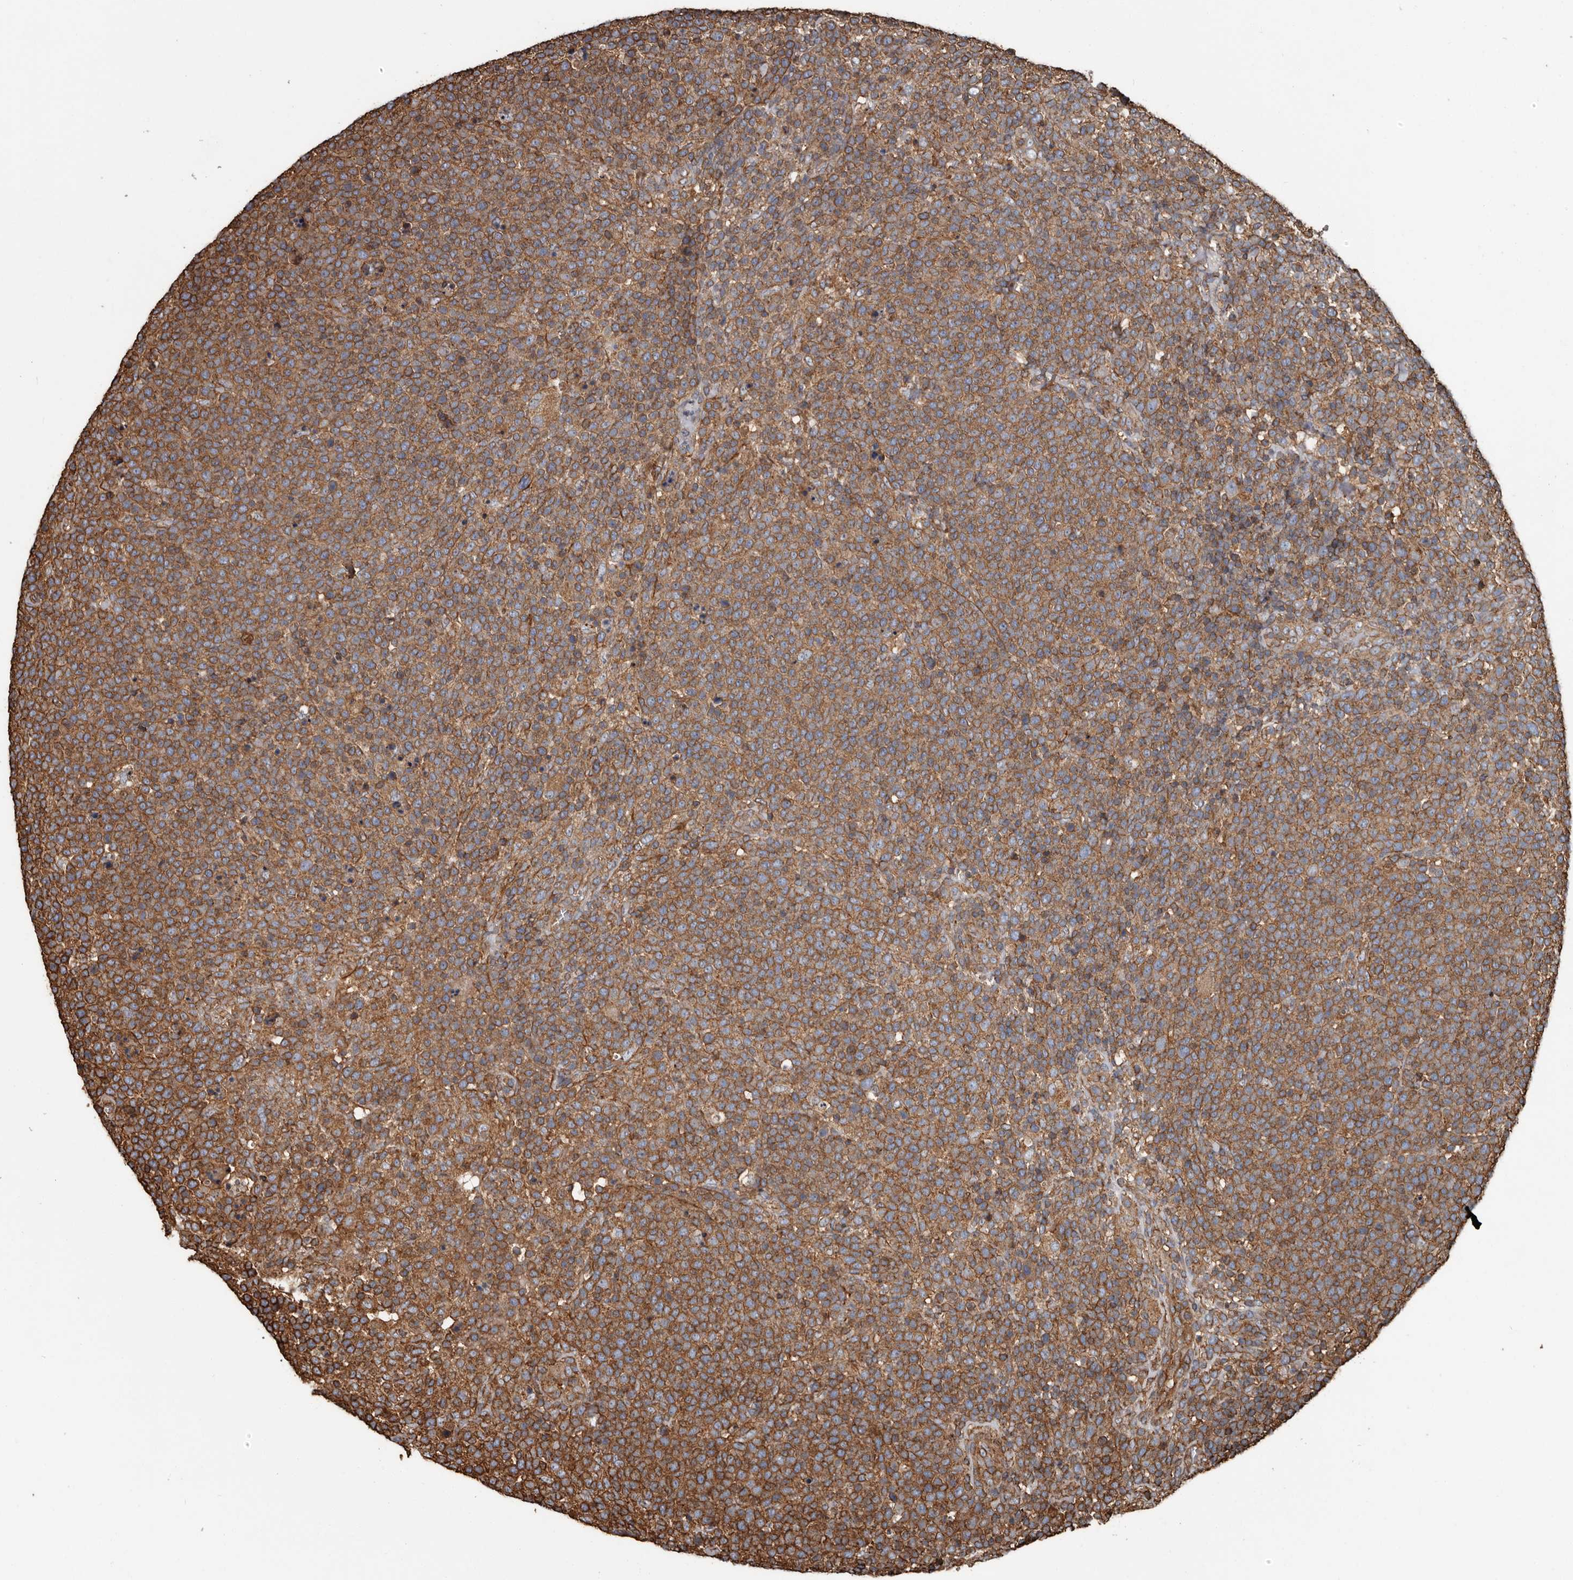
{"staining": {"intensity": "strong", "quantity": ">75%", "location": "cytoplasmic/membranous"}, "tissue": "lymphoma", "cell_type": "Tumor cells", "image_type": "cancer", "snomed": [{"axis": "morphology", "description": "Malignant lymphoma, non-Hodgkin's type, High grade"}, {"axis": "topography", "description": "Lymph node"}], "caption": "High-grade malignant lymphoma, non-Hodgkin's type stained for a protein shows strong cytoplasmic/membranous positivity in tumor cells.", "gene": "DENND6B", "patient": {"sex": "male", "age": 61}}